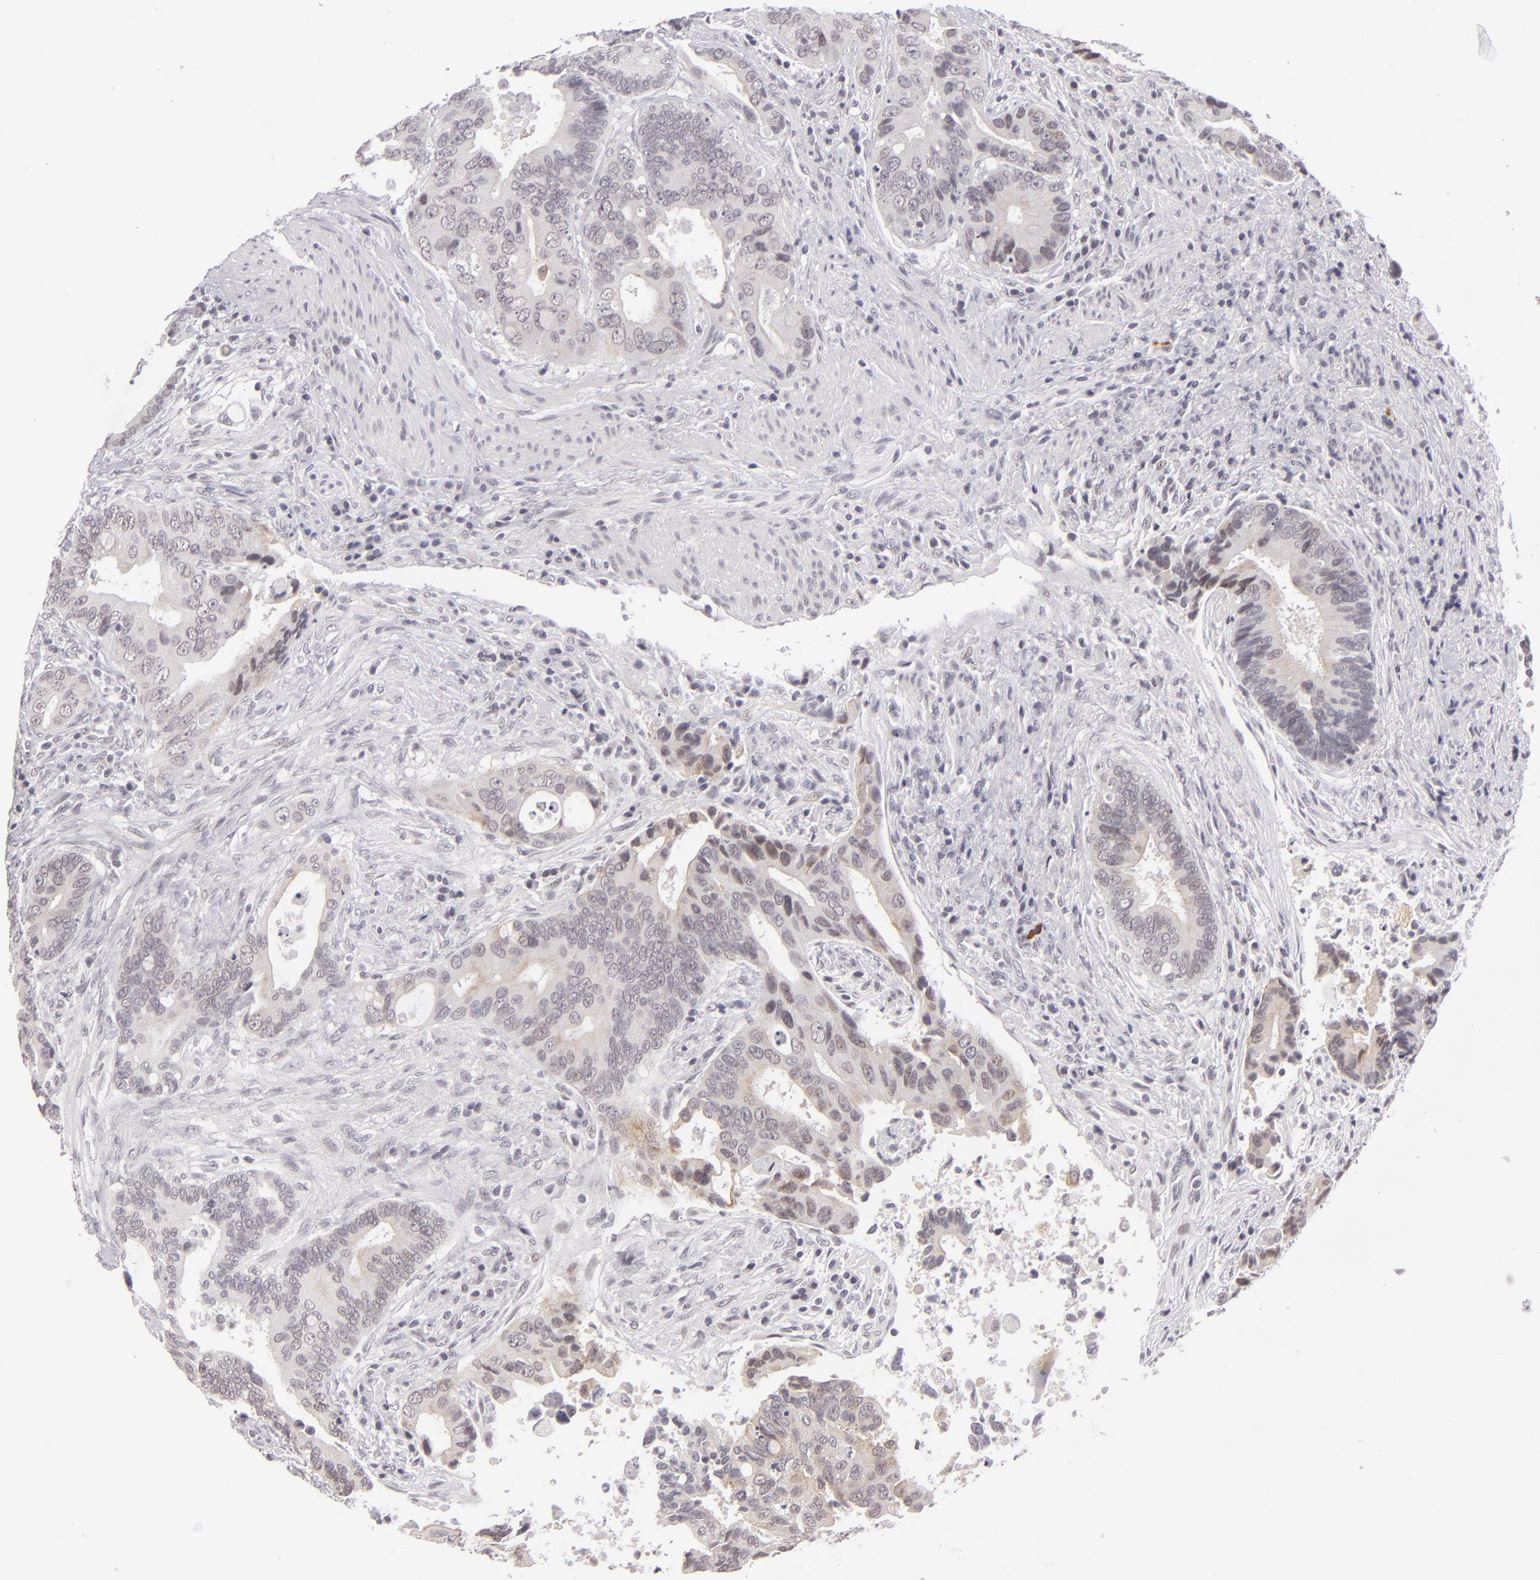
{"staining": {"intensity": "weak", "quantity": "<25%", "location": "nuclear"}, "tissue": "colorectal cancer", "cell_type": "Tumor cells", "image_type": "cancer", "snomed": [{"axis": "morphology", "description": "Adenocarcinoma, NOS"}, {"axis": "topography", "description": "Rectum"}], "caption": "IHC photomicrograph of human colorectal cancer (adenocarcinoma) stained for a protein (brown), which exhibits no expression in tumor cells. Brightfield microscopy of immunohistochemistry stained with DAB (brown) and hematoxylin (blue), captured at high magnification.", "gene": "ZNF205", "patient": {"sex": "female", "age": 67}}